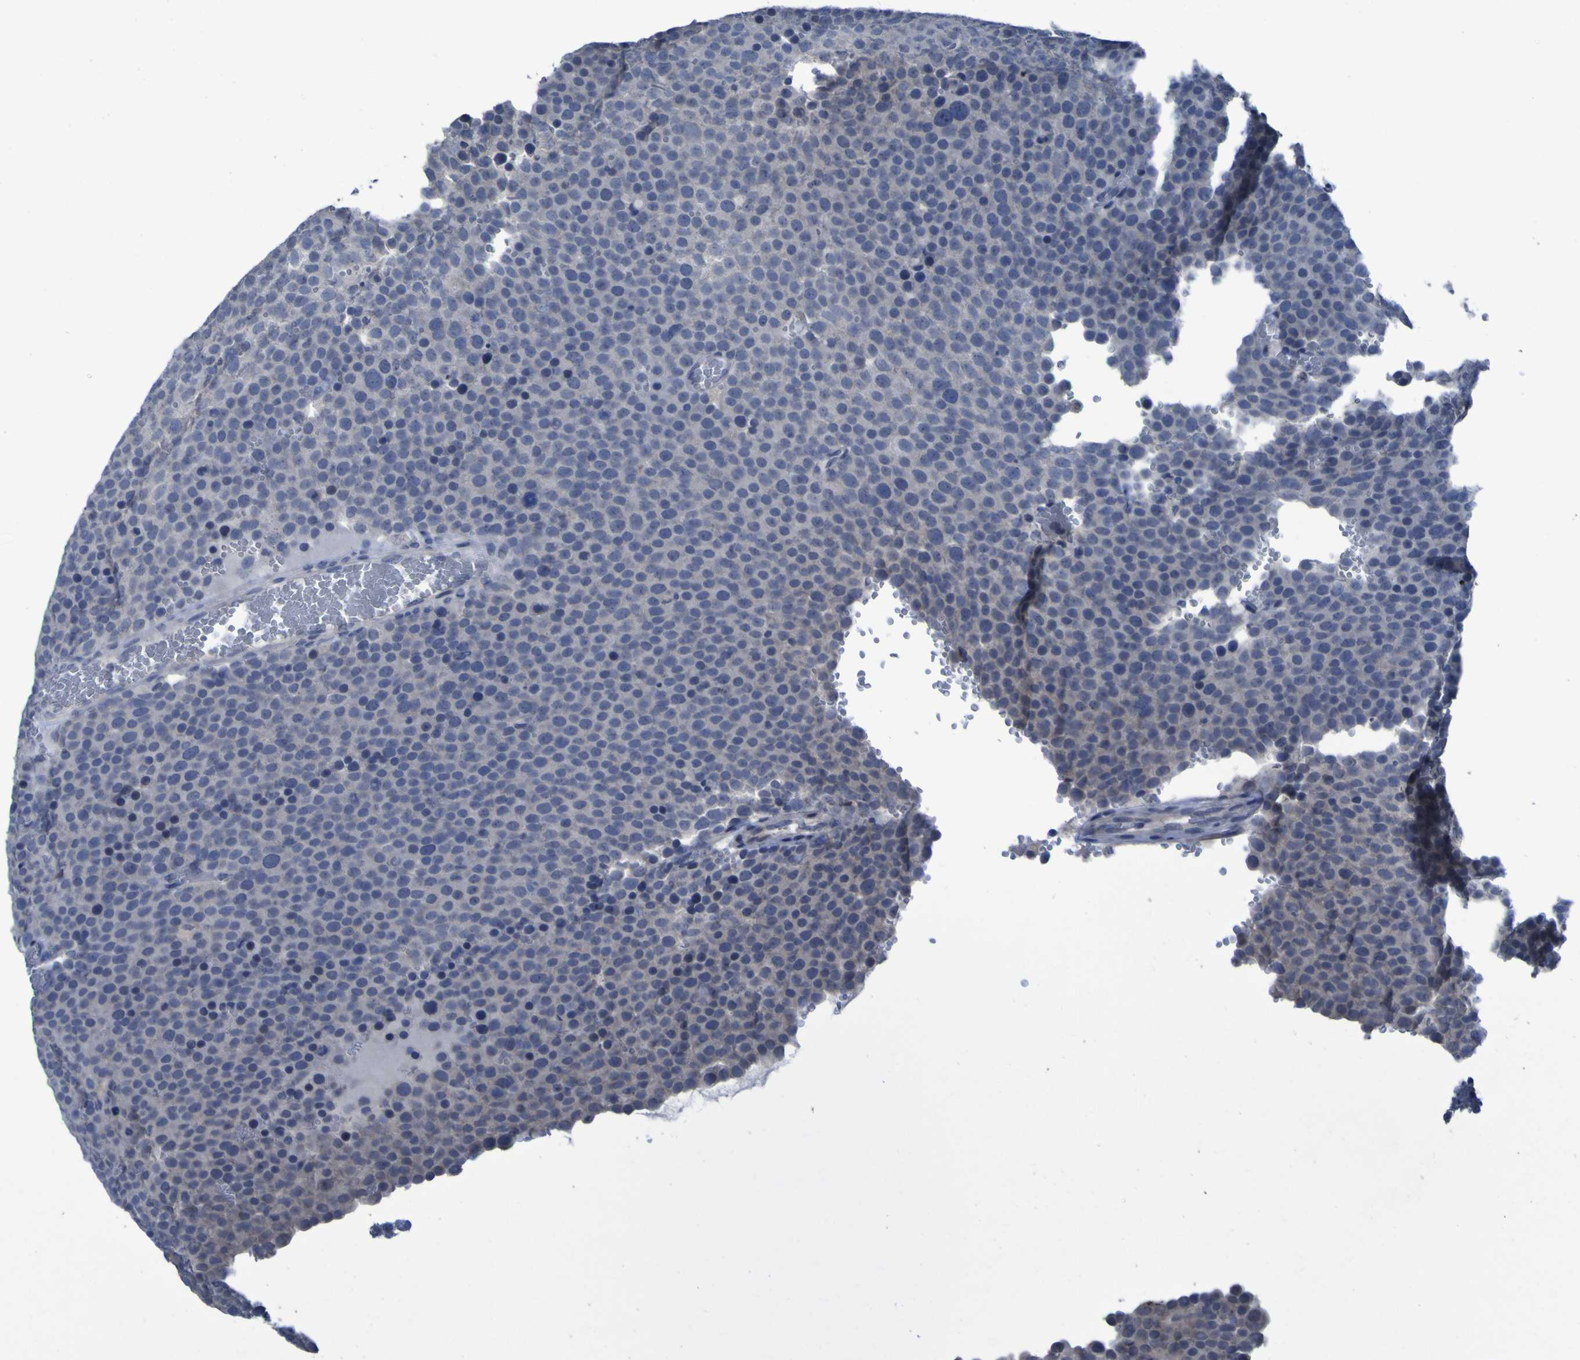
{"staining": {"intensity": "negative", "quantity": "none", "location": "none"}, "tissue": "testis cancer", "cell_type": "Tumor cells", "image_type": "cancer", "snomed": [{"axis": "morphology", "description": "Seminoma, NOS"}, {"axis": "topography", "description": "Testis"}], "caption": "A high-resolution histopathology image shows IHC staining of testis cancer (seminoma), which displays no significant positivity in tumor cells.", "gene": "CLDN18", "patient": {"sex": "male", "age": 71}}